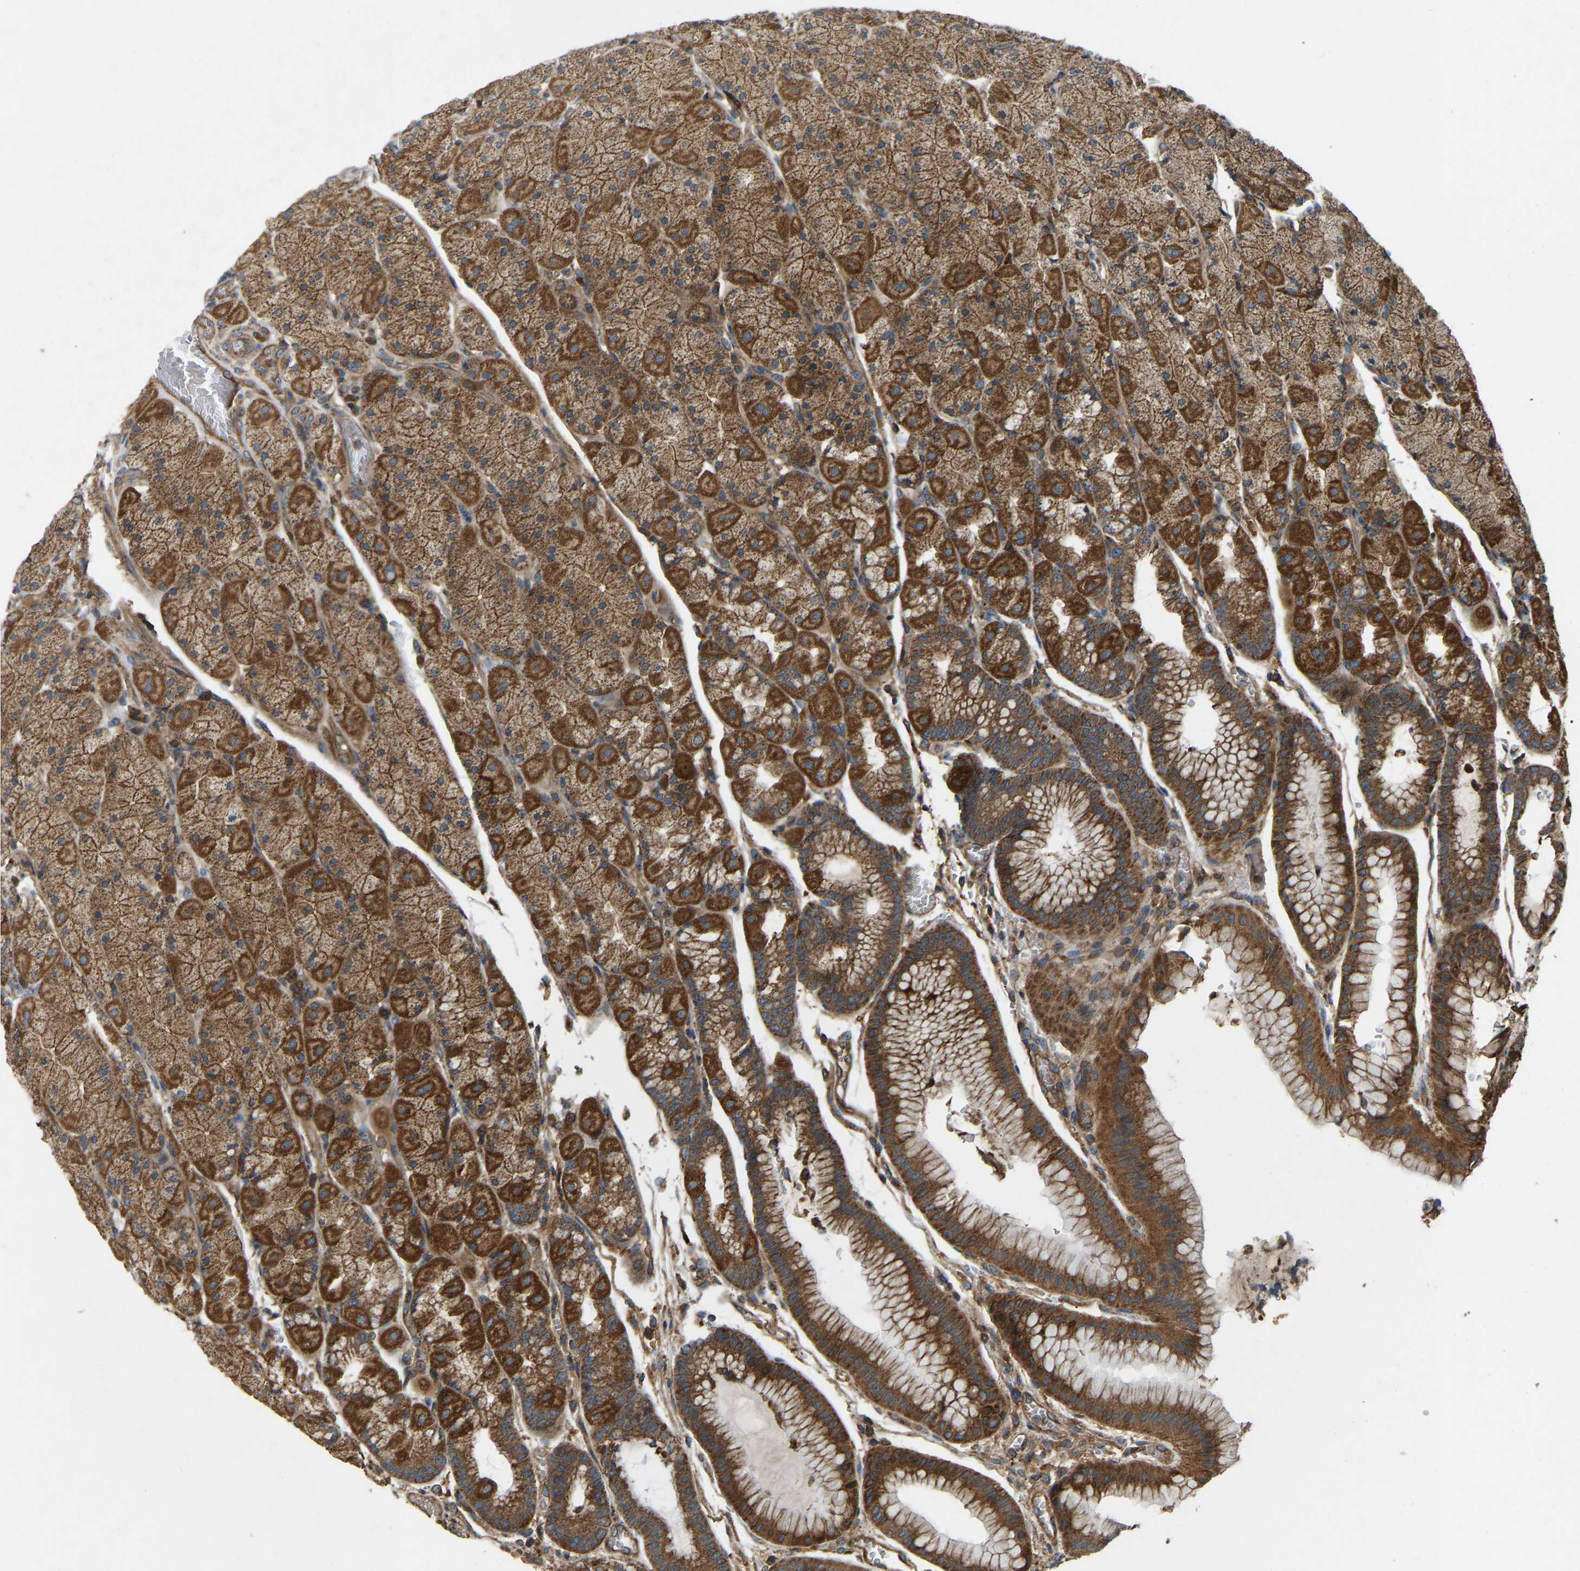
{"staining": {"intensity": "strong", "quantity": ">75%", "location": "cytoplasmic/membranous"}, "tissue": "stomach", "cell_type": "Glandular cells", "image_type": "normal", "snomed": [{"axis": "morphology", "description": "Normal tissue, NOS"}, {"axis": "morphology", "description": "Carcinoid, malignant, NOS"}, {"axis": "topography", "description": "Stomach, upper"}], "caption": "This photomicrograph demonstrates immunohistochemistry staining of benign human stomach, with high strong cytoplasmic/membranous expression in approximately >75% of glandular cells.", "gene": "SAMD9L", "patient": {"sex": "male", "age": 39}}